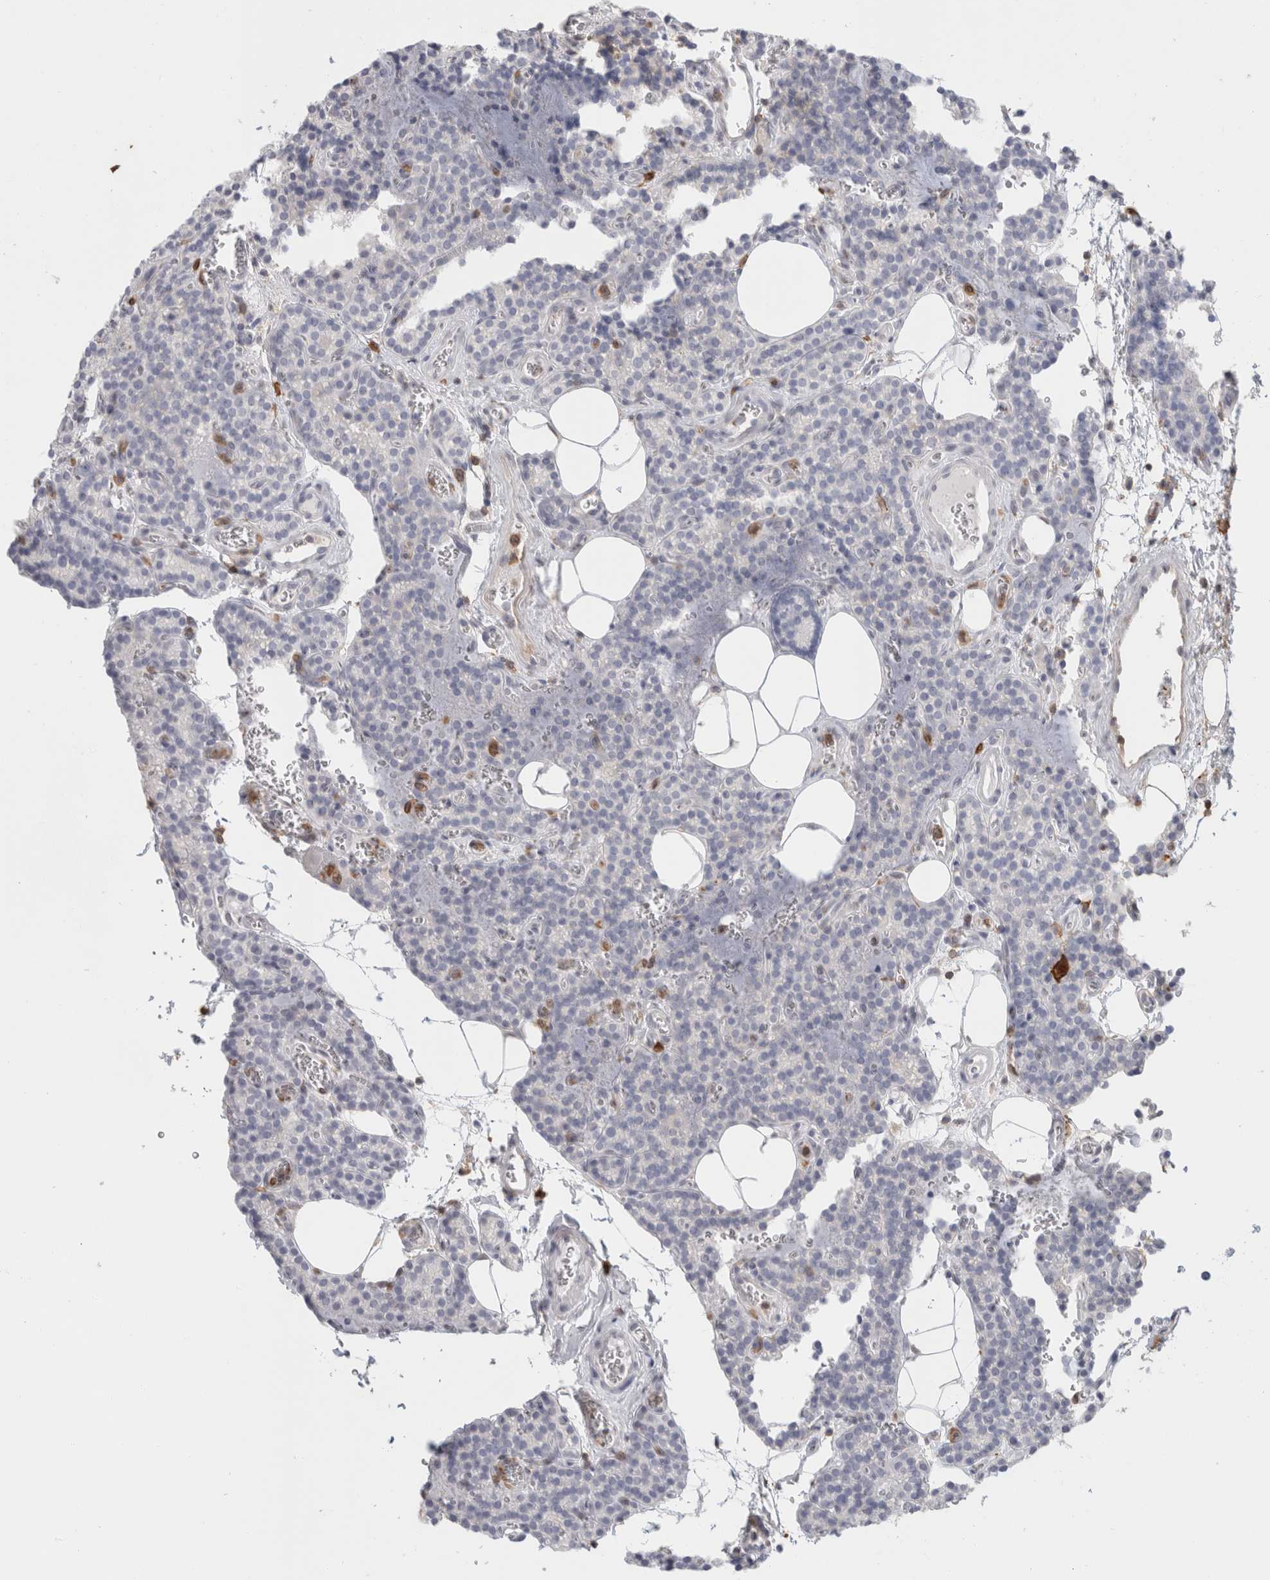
{"staining": {"intensity": "negative", "quantity": "none", "location": "none"}, "tissue": "parathyroid gland", "cell_type": "Glandular cells", "image_type": "normal", "snomed": [{"axis": "morphology", "description": "Normal tissue, NOS"}, {"axis": "topography", "description": "Parathyroid gland"}], "caption": "The micrograph shows no significant positivity in glandular cells of parathyroid gland. (Immunohistochemistry (ihc), brightfield microscopy, high magnification).", "gene": "P2RY2", "patient": {"sex": "female", "age": 64}}